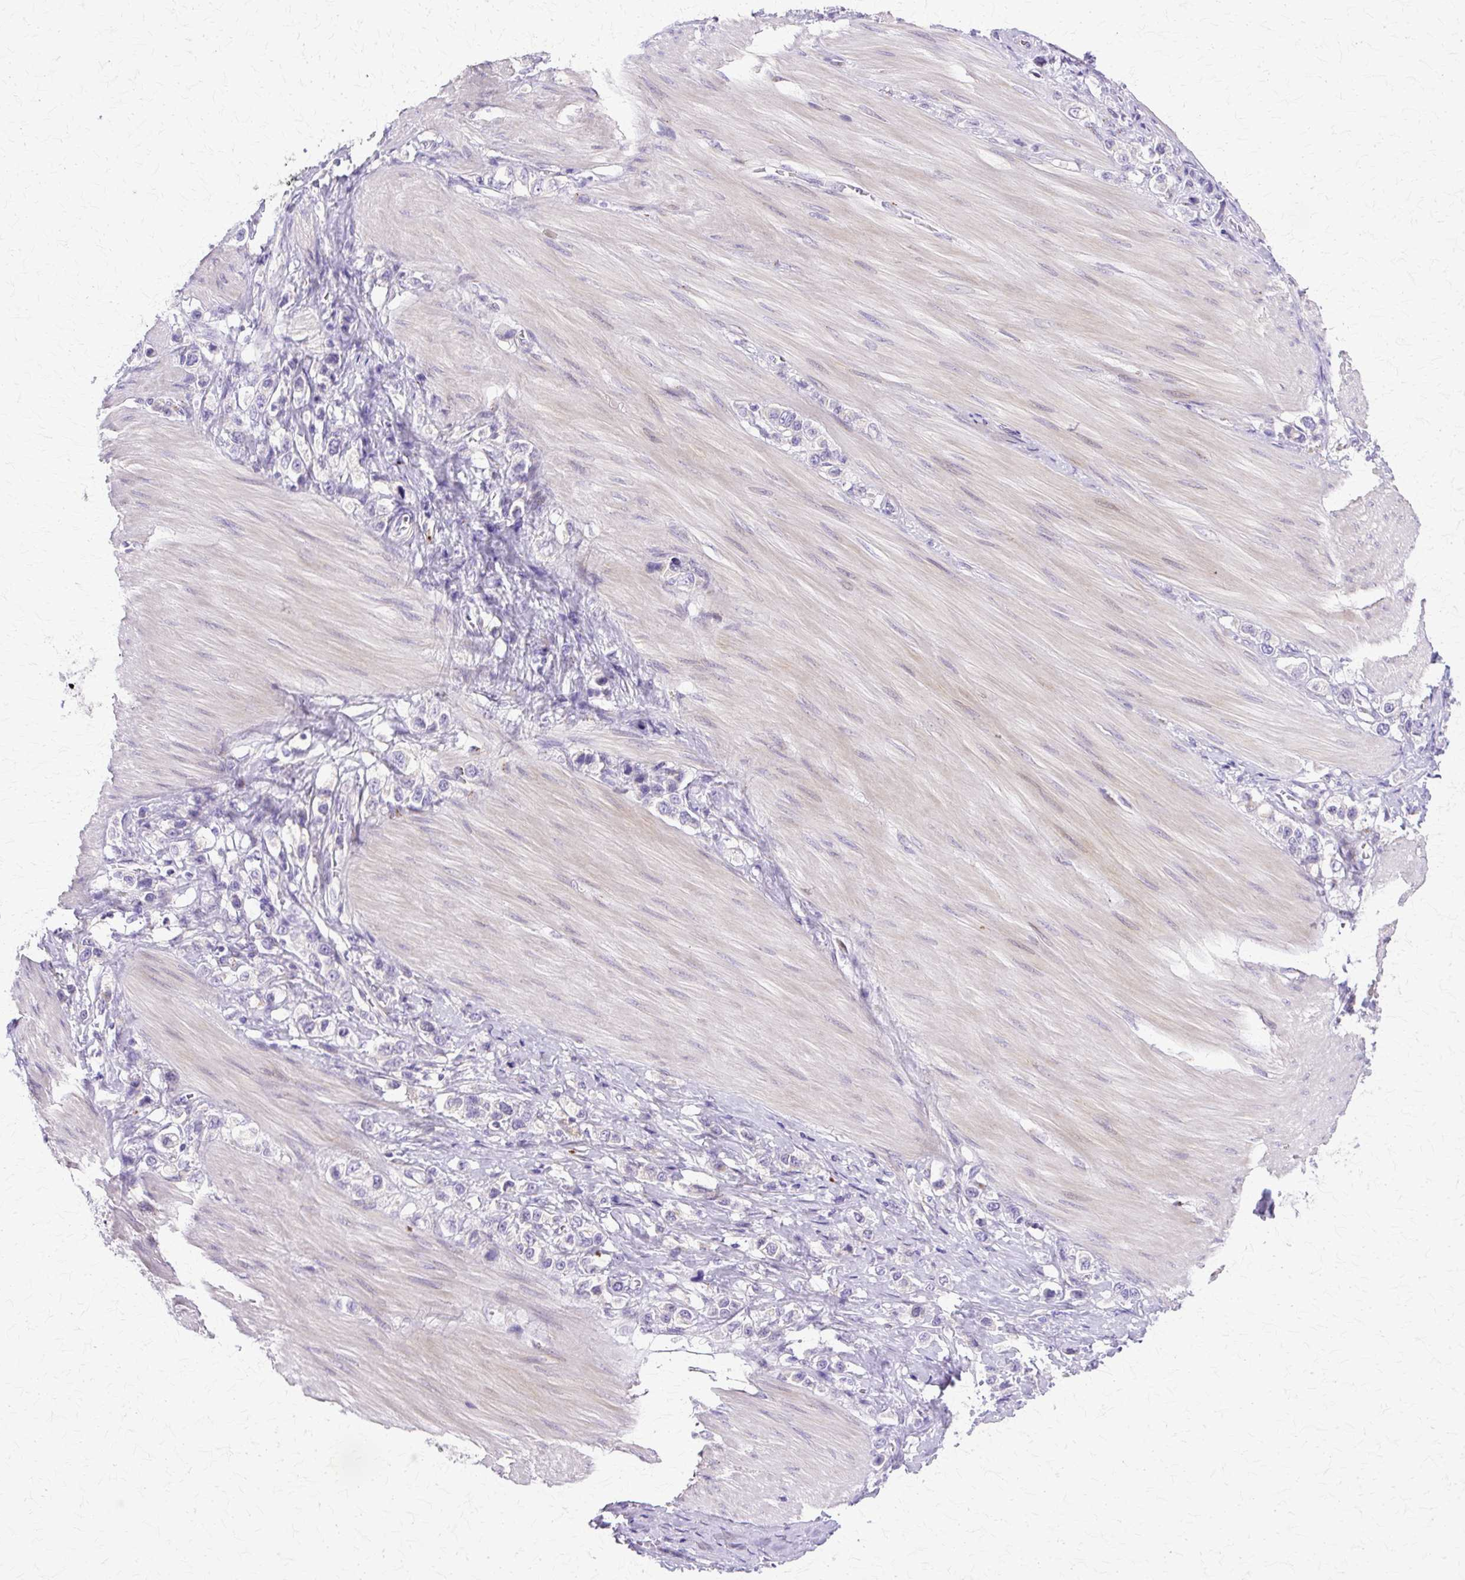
{"staining": {"intensity": "negative", "quantity": "none", "location": "none"}, "tissue": "stomach cancer", "cell_type": "Tumor cells", "image_type": "cancer", "snomed": [{"axis": "morphology", "description": "Adenocarcinoma, NOS"}, {"axis": "topography", "description": "Stomach"}], "caption": "A photomicrograph of human stomach cancer is negative for staining in tumor cells.", "gene": "TBC1D3G", "patient": {"sex": "female", "age": 65}}